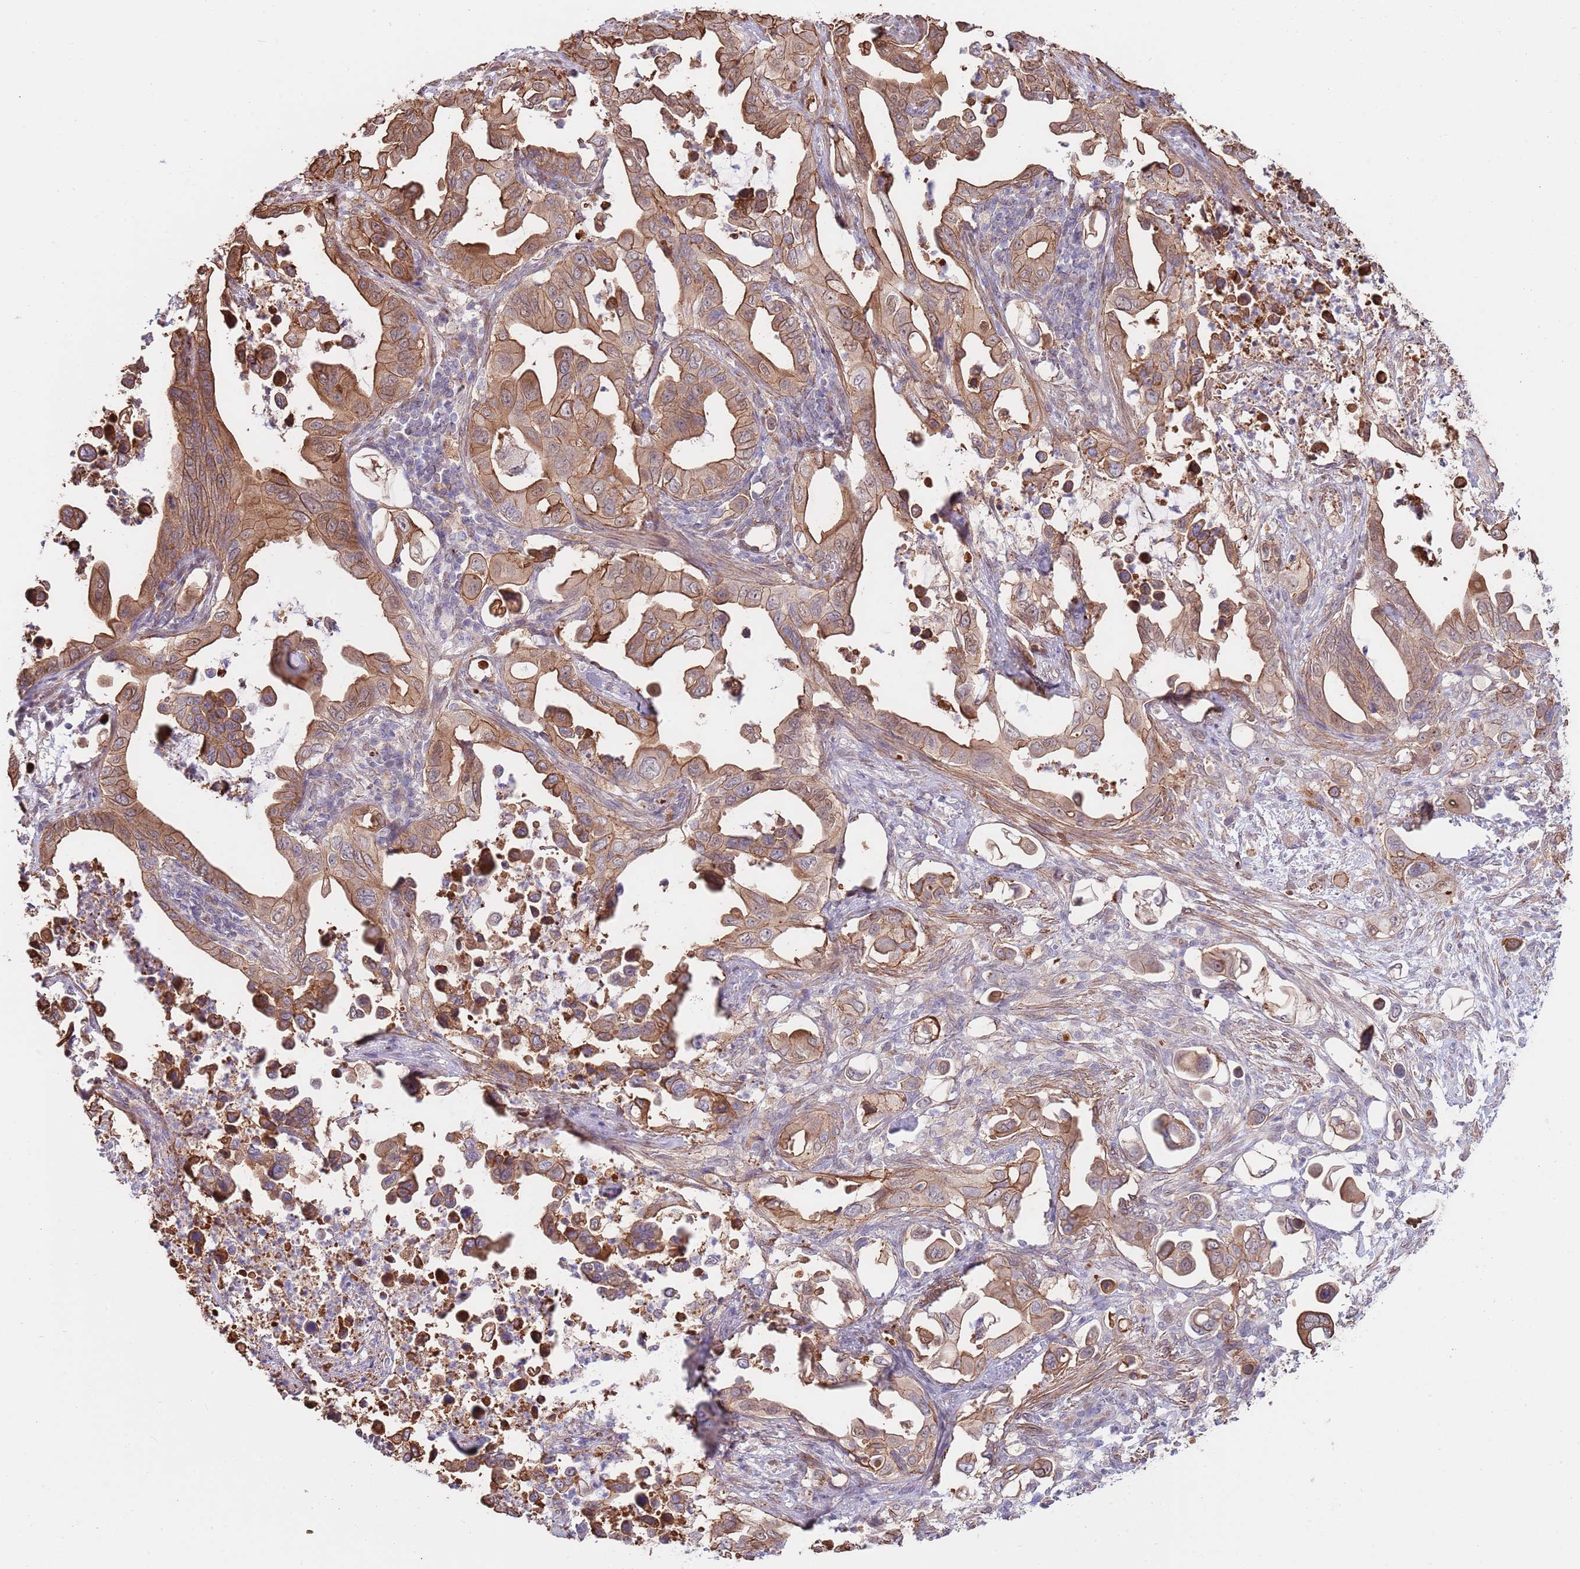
{"staining": {"intensity": "moderate", "quantity": ">75%", "location": "cytoplasmic/membranous"}, "tissue": "pancreatic cancer", "cell_type": "Tumor cells", "image_type": "cancer", "snomed": [{"axis": "morphology", "description": "Adenocarcinoma, NOS"}, {"axis": "topography", "description": "Pancreas"}], "caption": "Human pancreatic cancer (adenocarcinoma) stained for a protein (brown) reveals moderate cytoplasmic/membranous positive positivity in about >75% of tumor cells.", "gene": "BPNT1", "patient": {"sex": "male", "age": 61}}